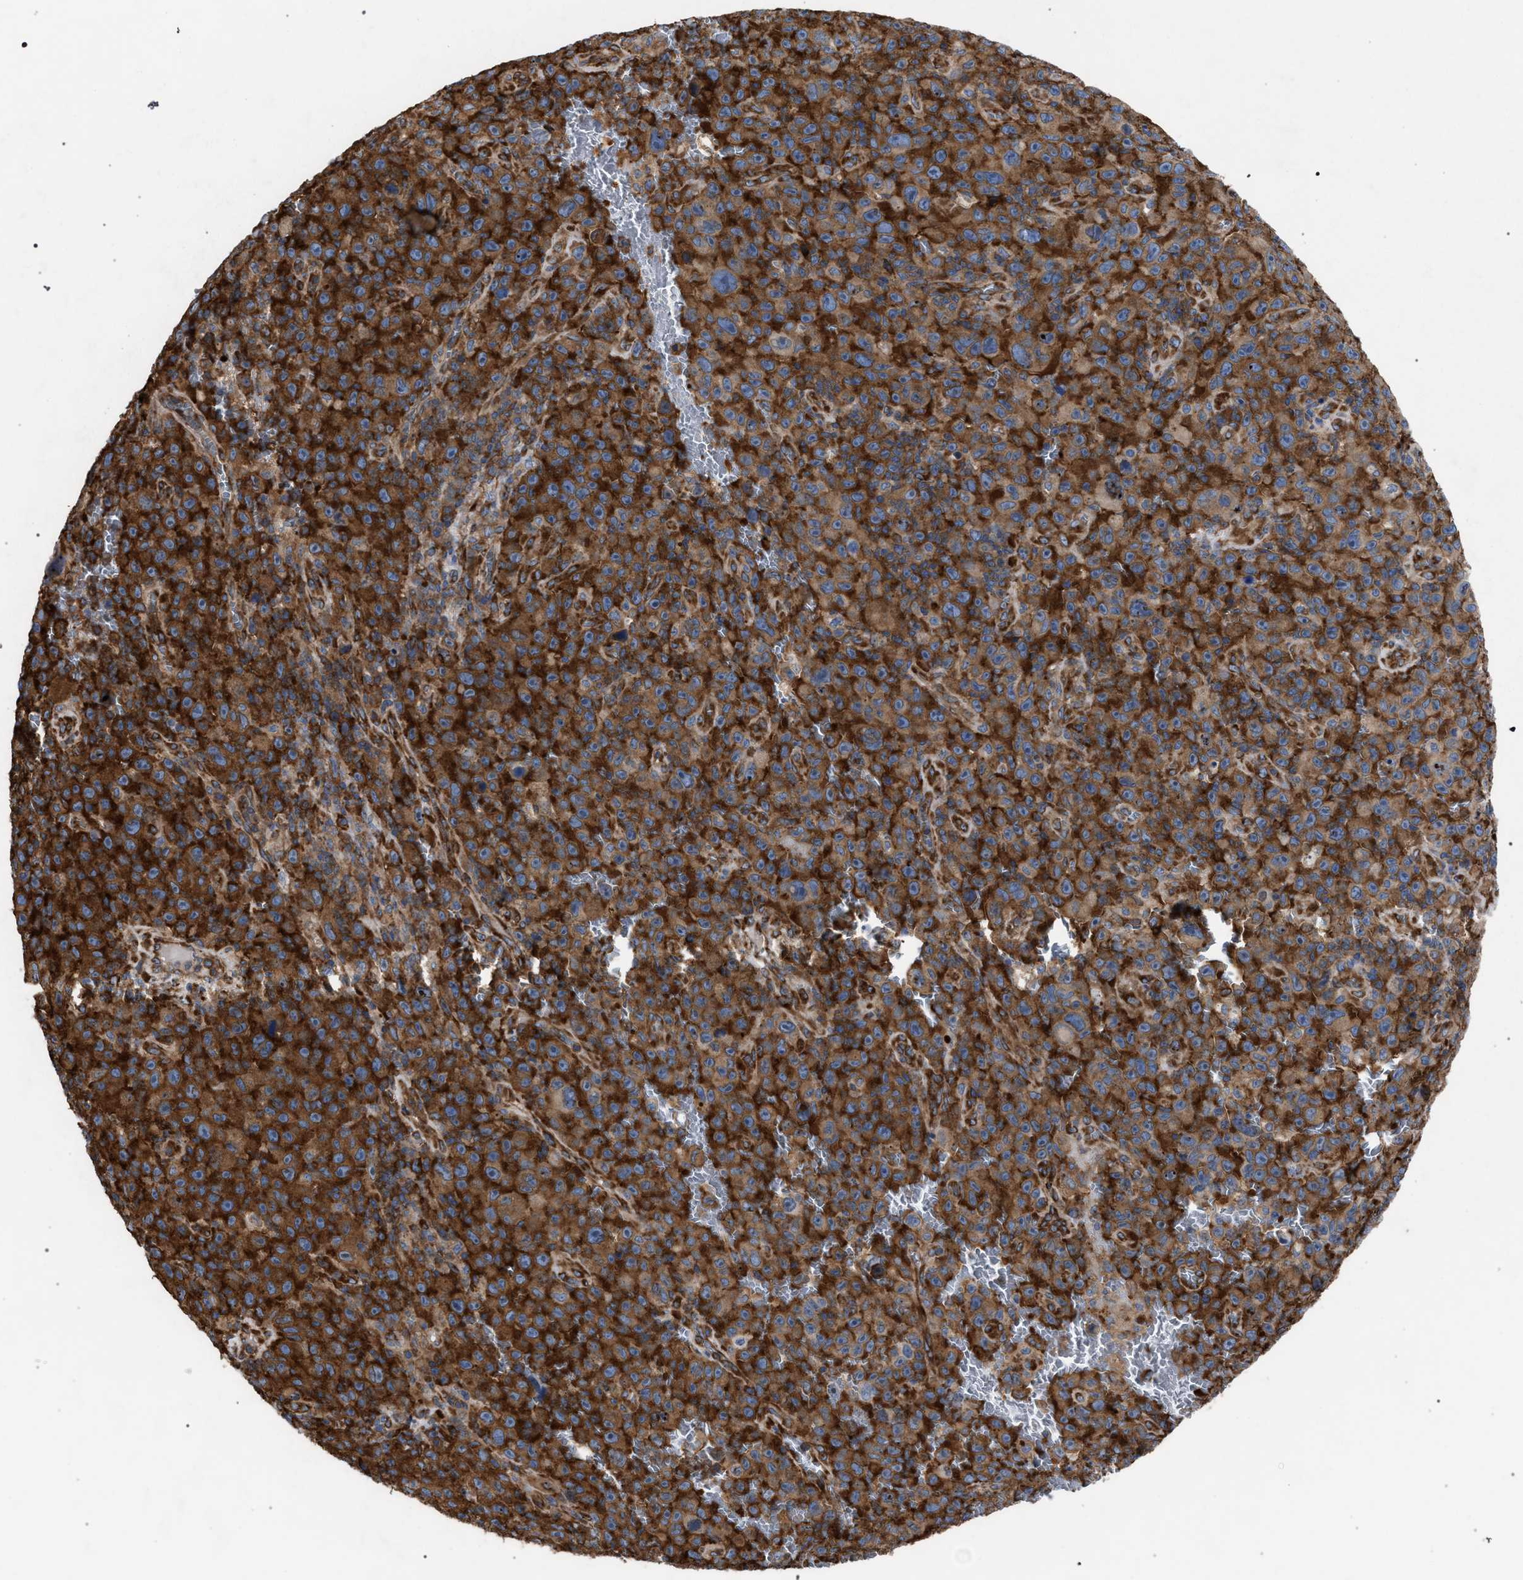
{"staining": {"intensity": "moderate", "quantity": ">75%", "location": "cytoplasmic/membranous"}, "tissue": "melanoma", "cell_type": "Tumor cells", "image_type": "cancer", "snomed": [{"axis": "morphology", "description": "Malignant melanoma, NOS"}, {"axis": "topography", "description": "Skin"}], "caption": "Approximately >75% of tumor cells in human malignant melanoma exhibit moderate cytoplasmic/membranous protein staining as visualized by brown immunohistochemical staining.", "gene": "CDR2L", "patient": {"sex": "female", "age": 82}}